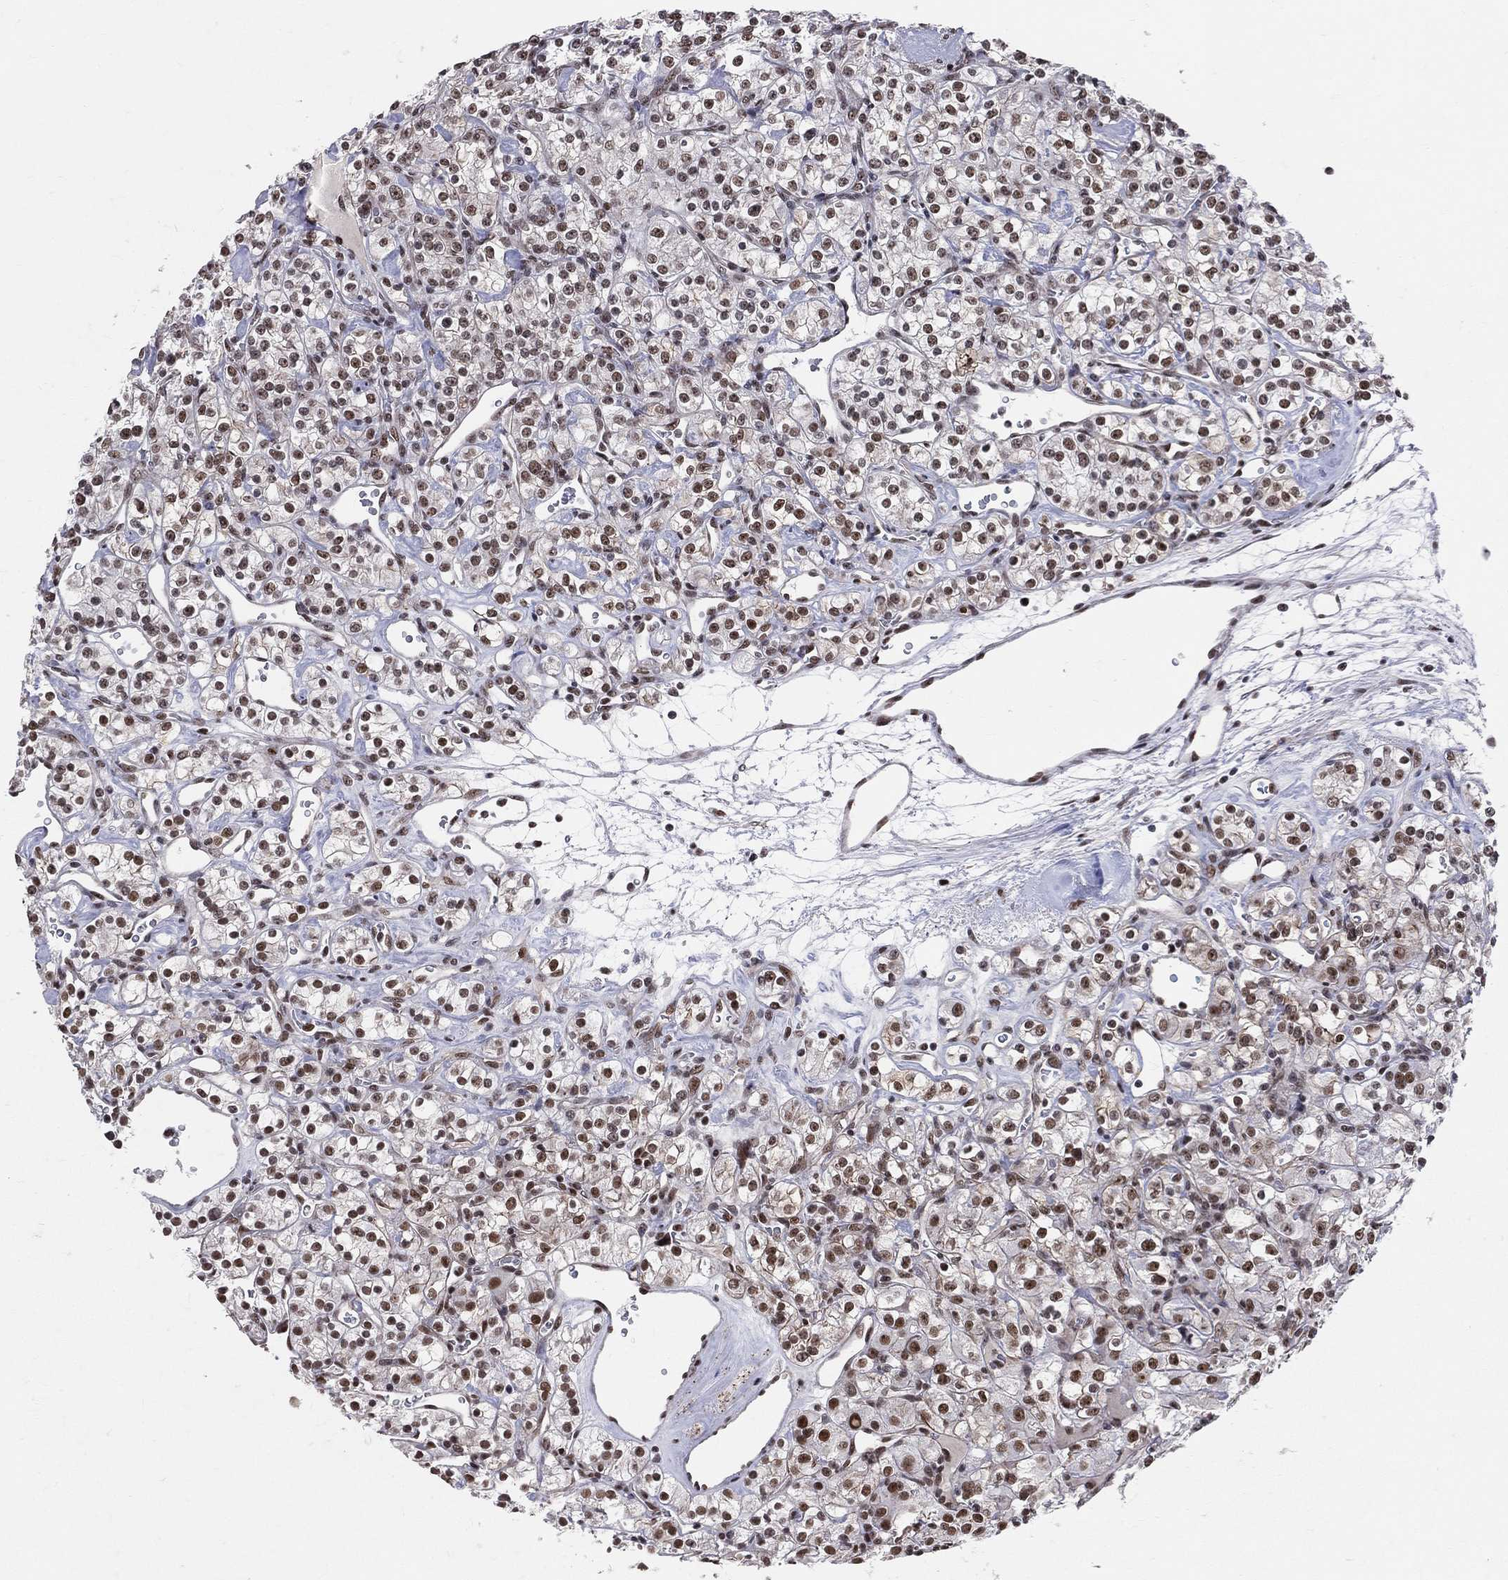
{"staining": {"intensity": "strong", "quantity": "25%-75%", "location": "nuclear"}, "tissue": "renal cancer", "cell_type": "Tumor cells", "image_type": "cancer", "snomed": [{"axis": "morphology", "description": "Adenocarcinoma, NOS"}, {"axis": "topography", "description": "Kidney"}], "caption": "Tumor cells display strong nuclear expression in approximately 25%-75% of cells in adenocarcinoma (renal).", "gene": "CDK7", "patient": {"sex": "male", "age": 77}}